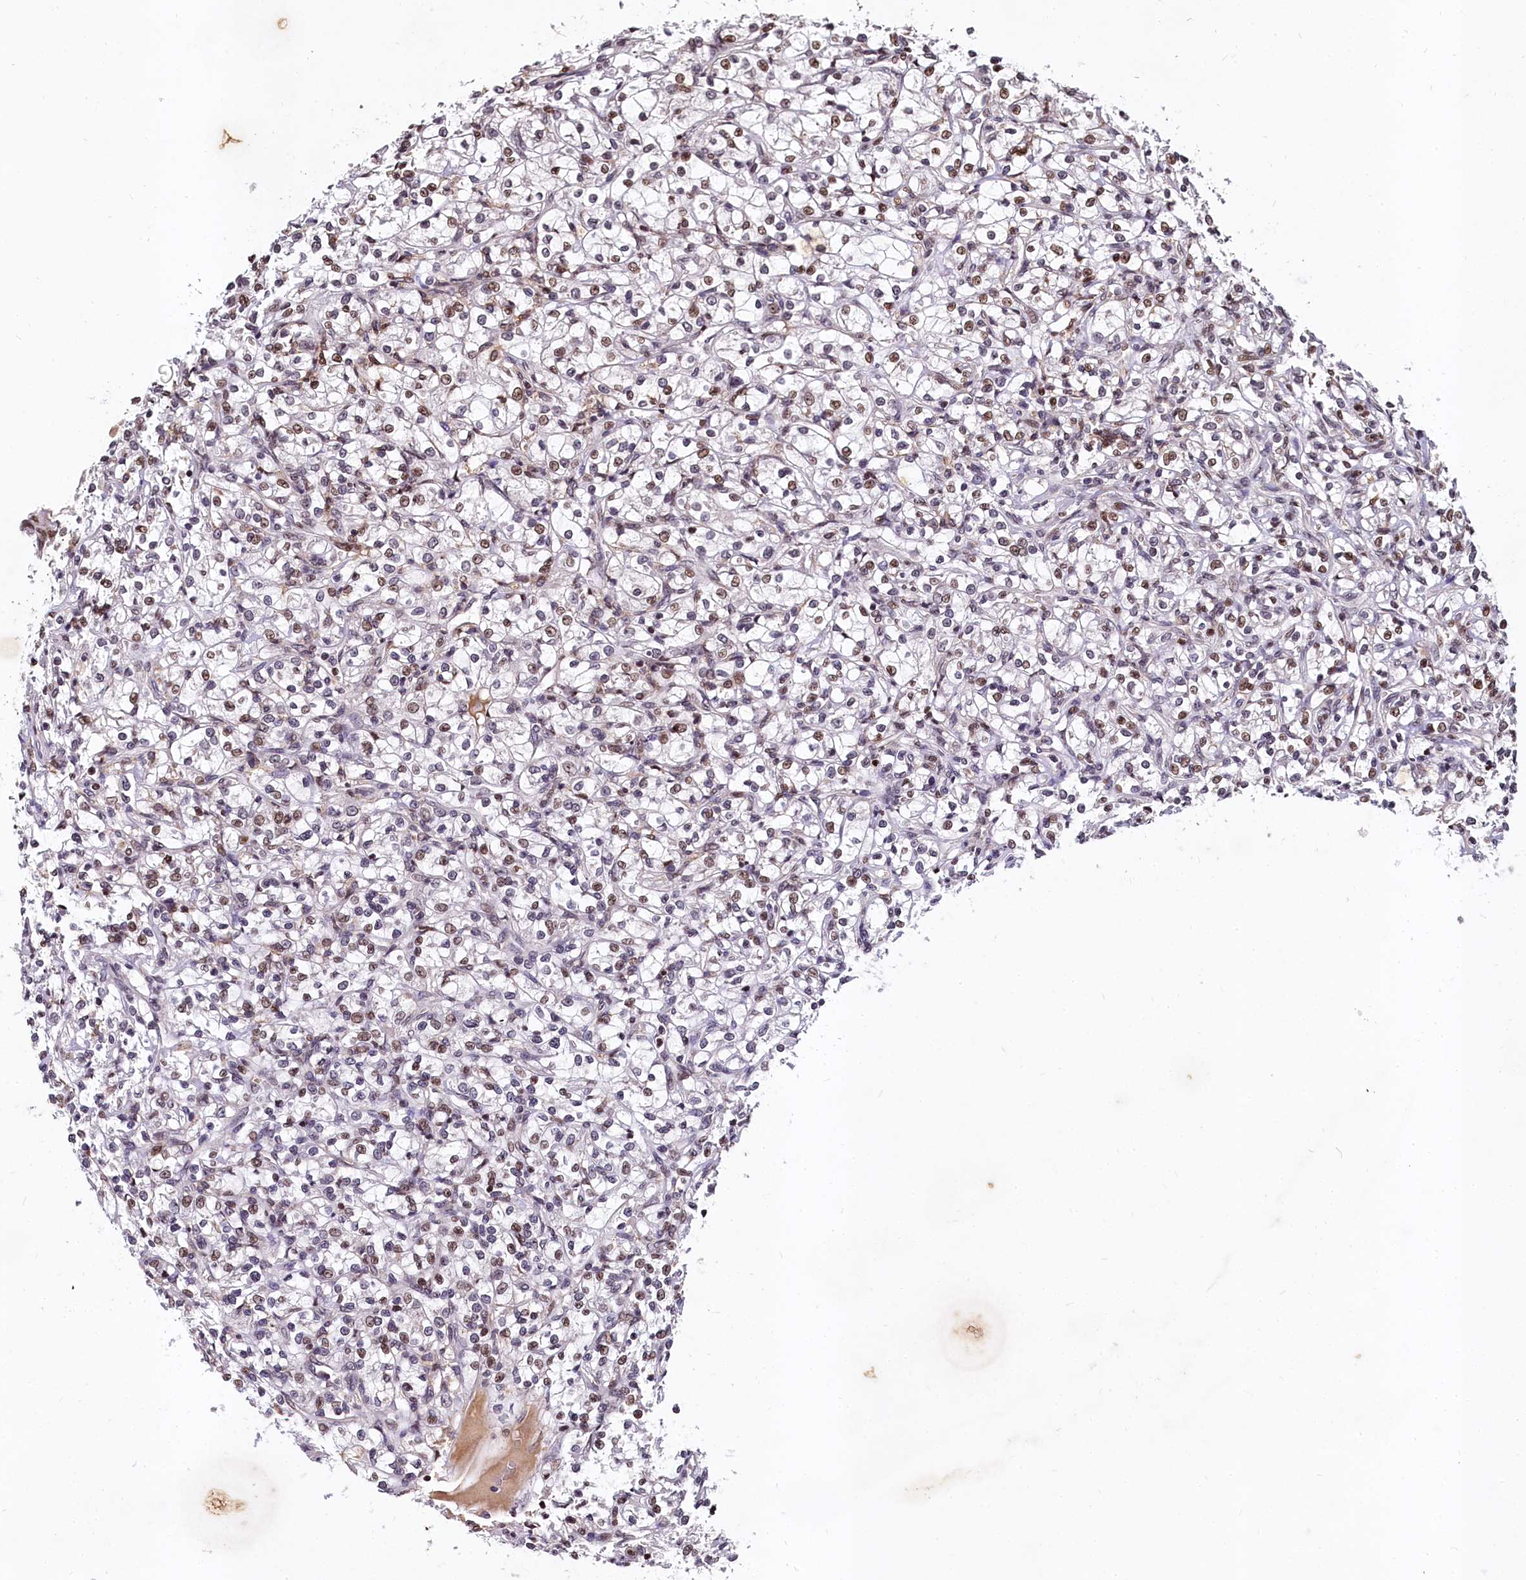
{"staining": {"intensity": "moderate", "quantity": "25%-75%", "location": "nuclear"}, "tissue": "renal cancer", "cell_type": "Tumor cells", "image_type": "cancer", "snomed": [{"axis": "morphology", "description": "Adenocarcinoma, NOS"}, {"axis": "topography", "description": "Kidney"}], "caption": "Human renal cancer (adenocarcinoma) stained for a protein (brown) shows moderate nuclear positive positivity in about 25%-75% of tumor cells.", "gene": "FAM217B", "patient": {"sex": "female", "age": 69}}